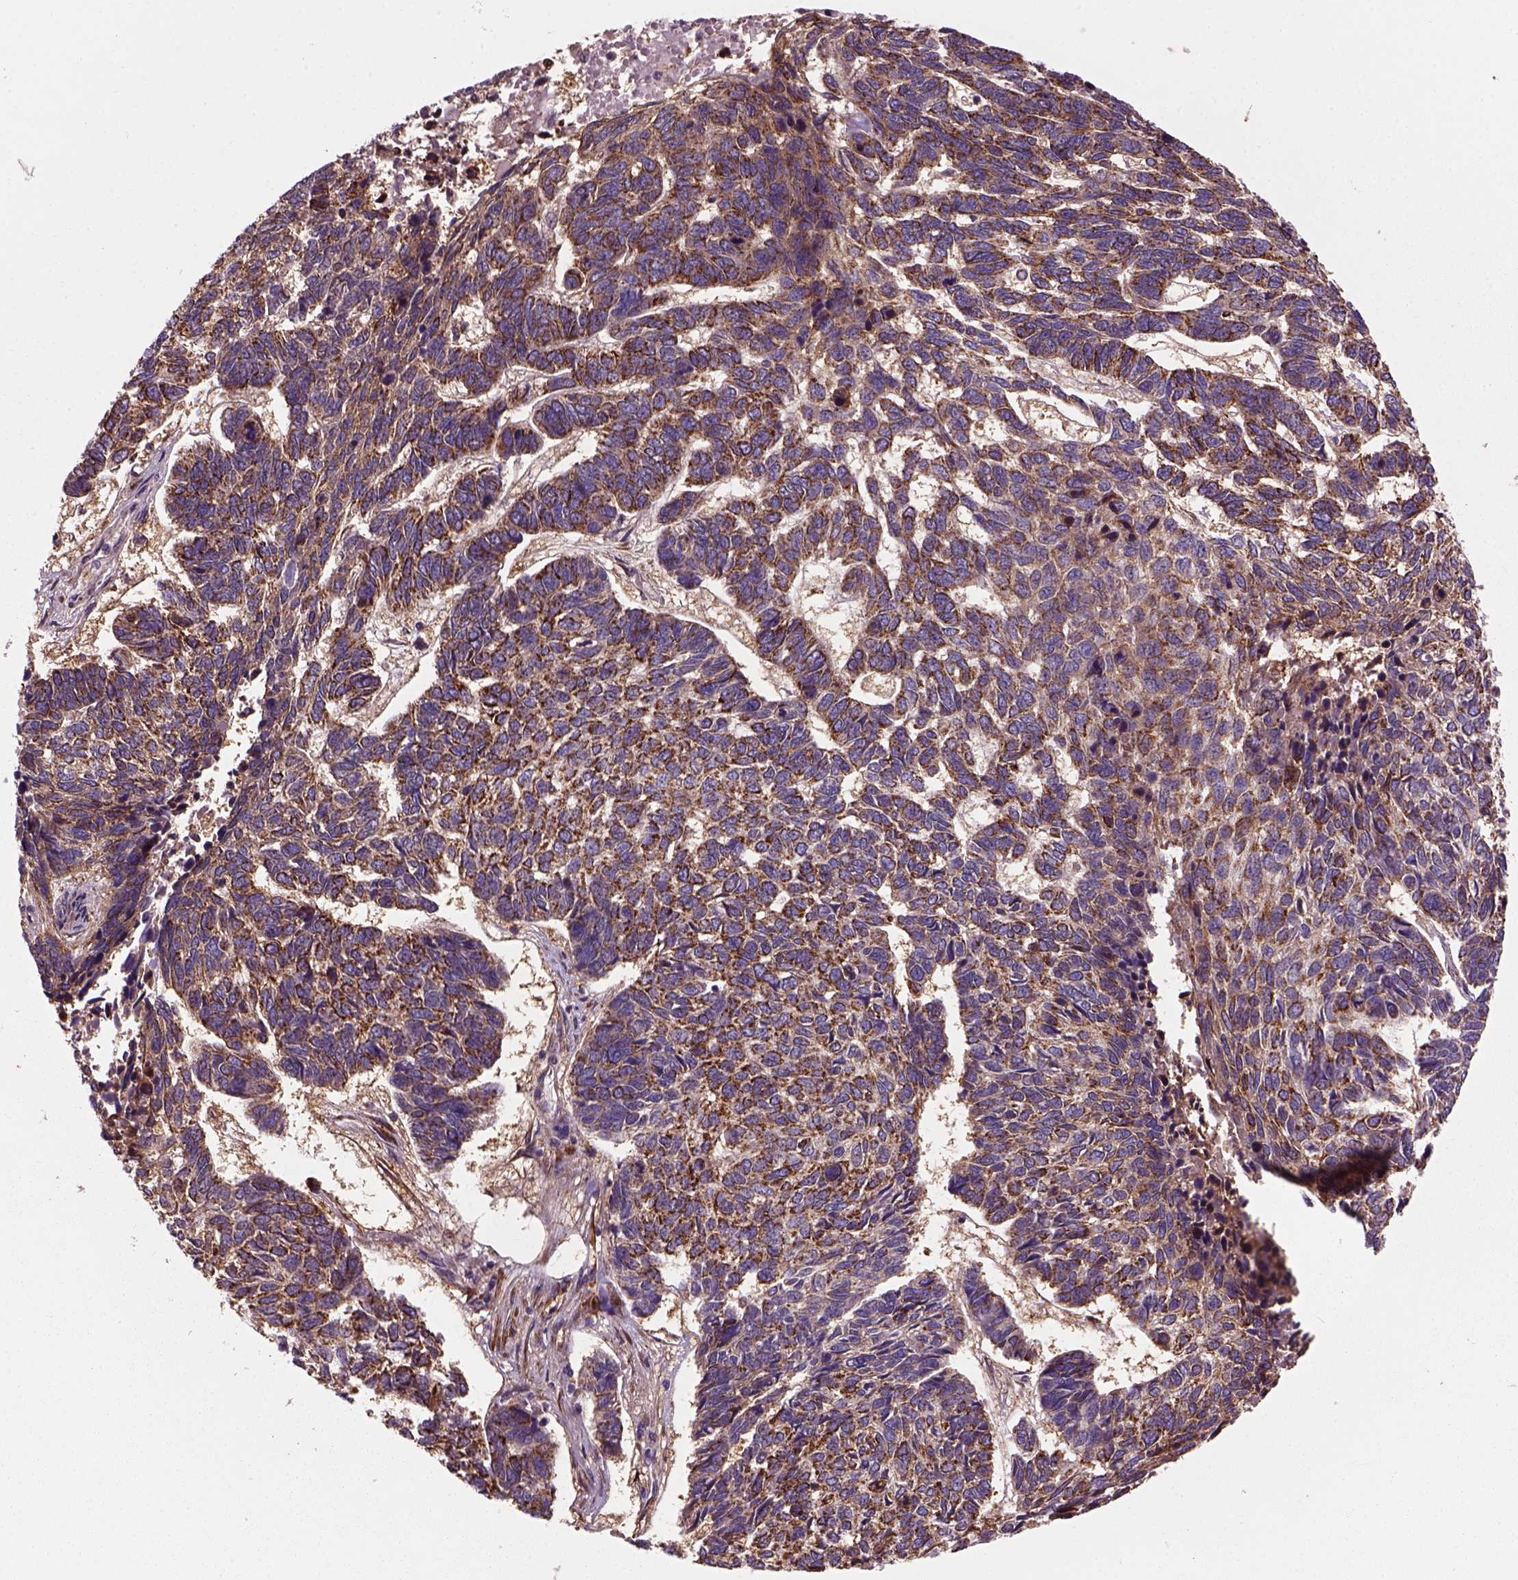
{"staining": {"intensity": "strong", "quantity": ">75%", "location": "cytoplasmic/membranous"}, "tissue": "skin cancer", "cell_type": "Tumor cells", "image_type": "cancer", "snomed": [{"axis": "morphology", "description": "Basal cell carcinoma"}, {"axis": "topography", "description": "Skin"}], "caption": "Tumor cells reveal high levels of strong cytoplasmic/membranous expression in approximately >75% of cells in human skin cancer (basal cell carcinoma).", "gene": "MARCKS", "patient": {"sex": "female", "age": 65}}